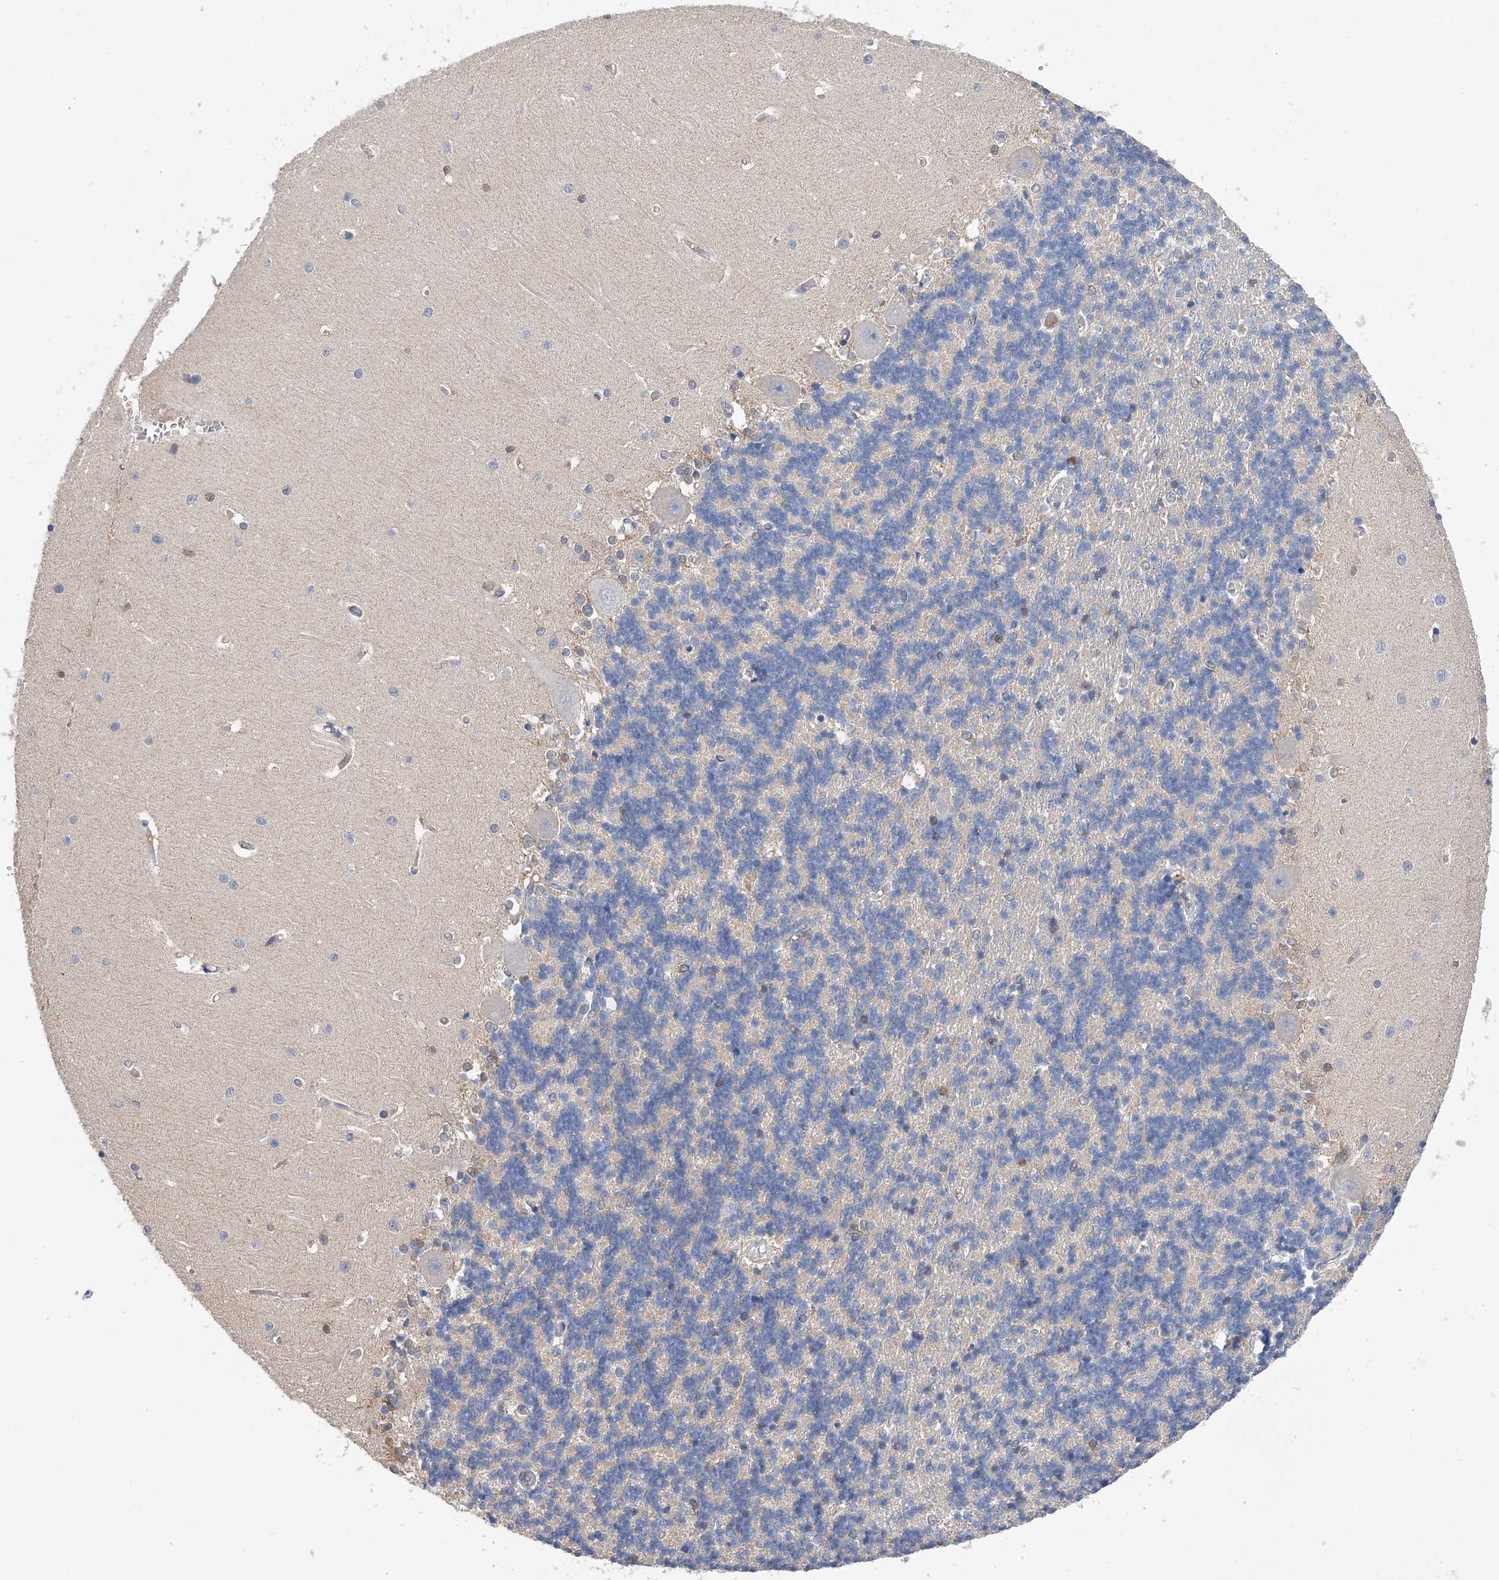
{"staining": {"intensity": "negative", "quantity": "none", "location": "none"}, "tissue": "cerebellum", "cell_type": "Cells in granular layer", "image_type": "normal", "snomed": [{"axis": "morphology", "description": "Normal tissue, NOS"}, {"axis": "topography", "description": "Cerebellum"}], "caption": "Image shows no significant protein staining in cells in granular layer of unremarkable cerebellum.", "gene": "PGM3", "patient": {"sex": "male", "age": 37}}